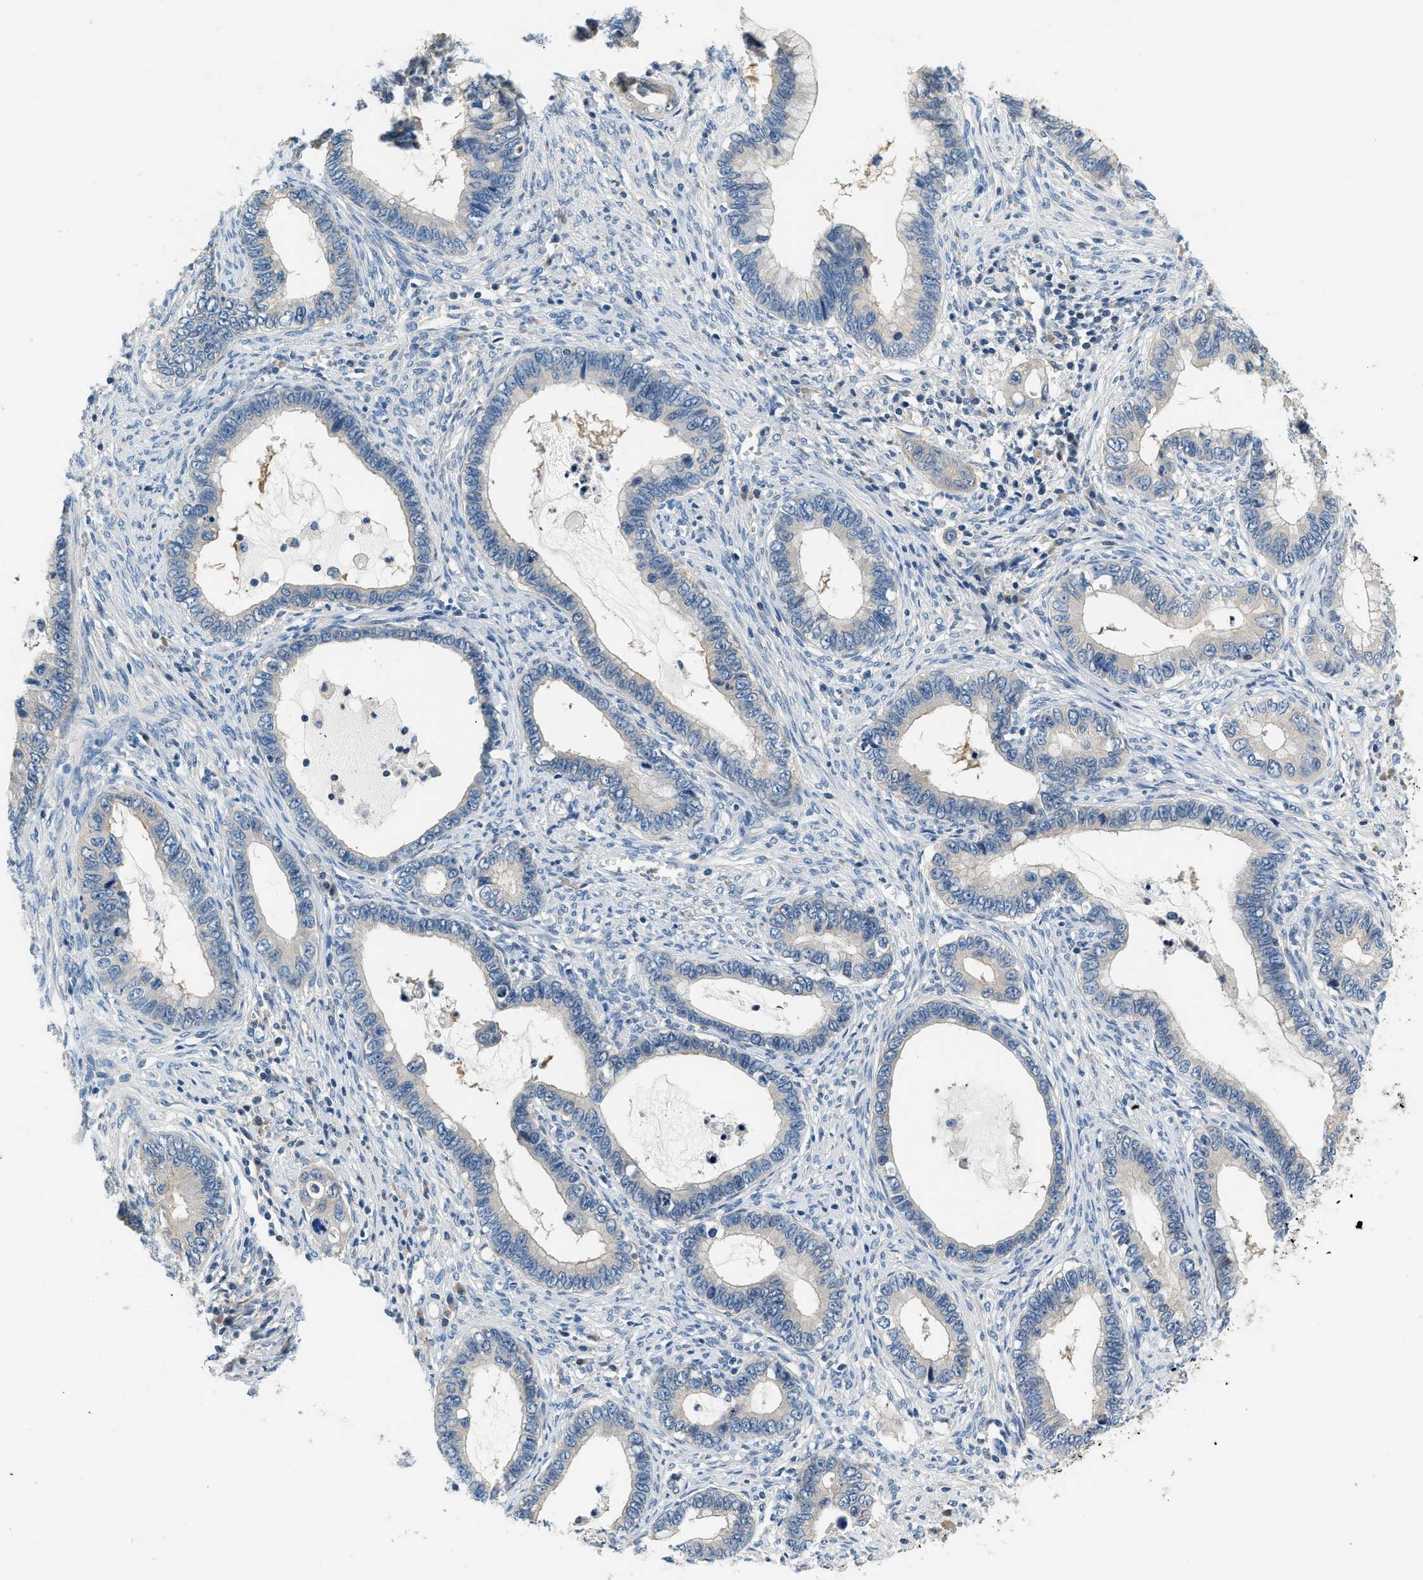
{"staining": {"intensity": "negative", "quantity": "none", "location": "none"}, "tissue": "cervical cancer", "cell_type": "Tumor cells", "image_type": "cancer", "snomed": [{"axis": "morphology", "description": "Adenocarcinoma, NOS"}, {"axis": "topography", "description": "Cervix"}], "caption": "Tumor cells are negative for protein expression in human cervical cancer.", "gene": "SLC35E1", "patient": {"sex": "female", "age": 44}}